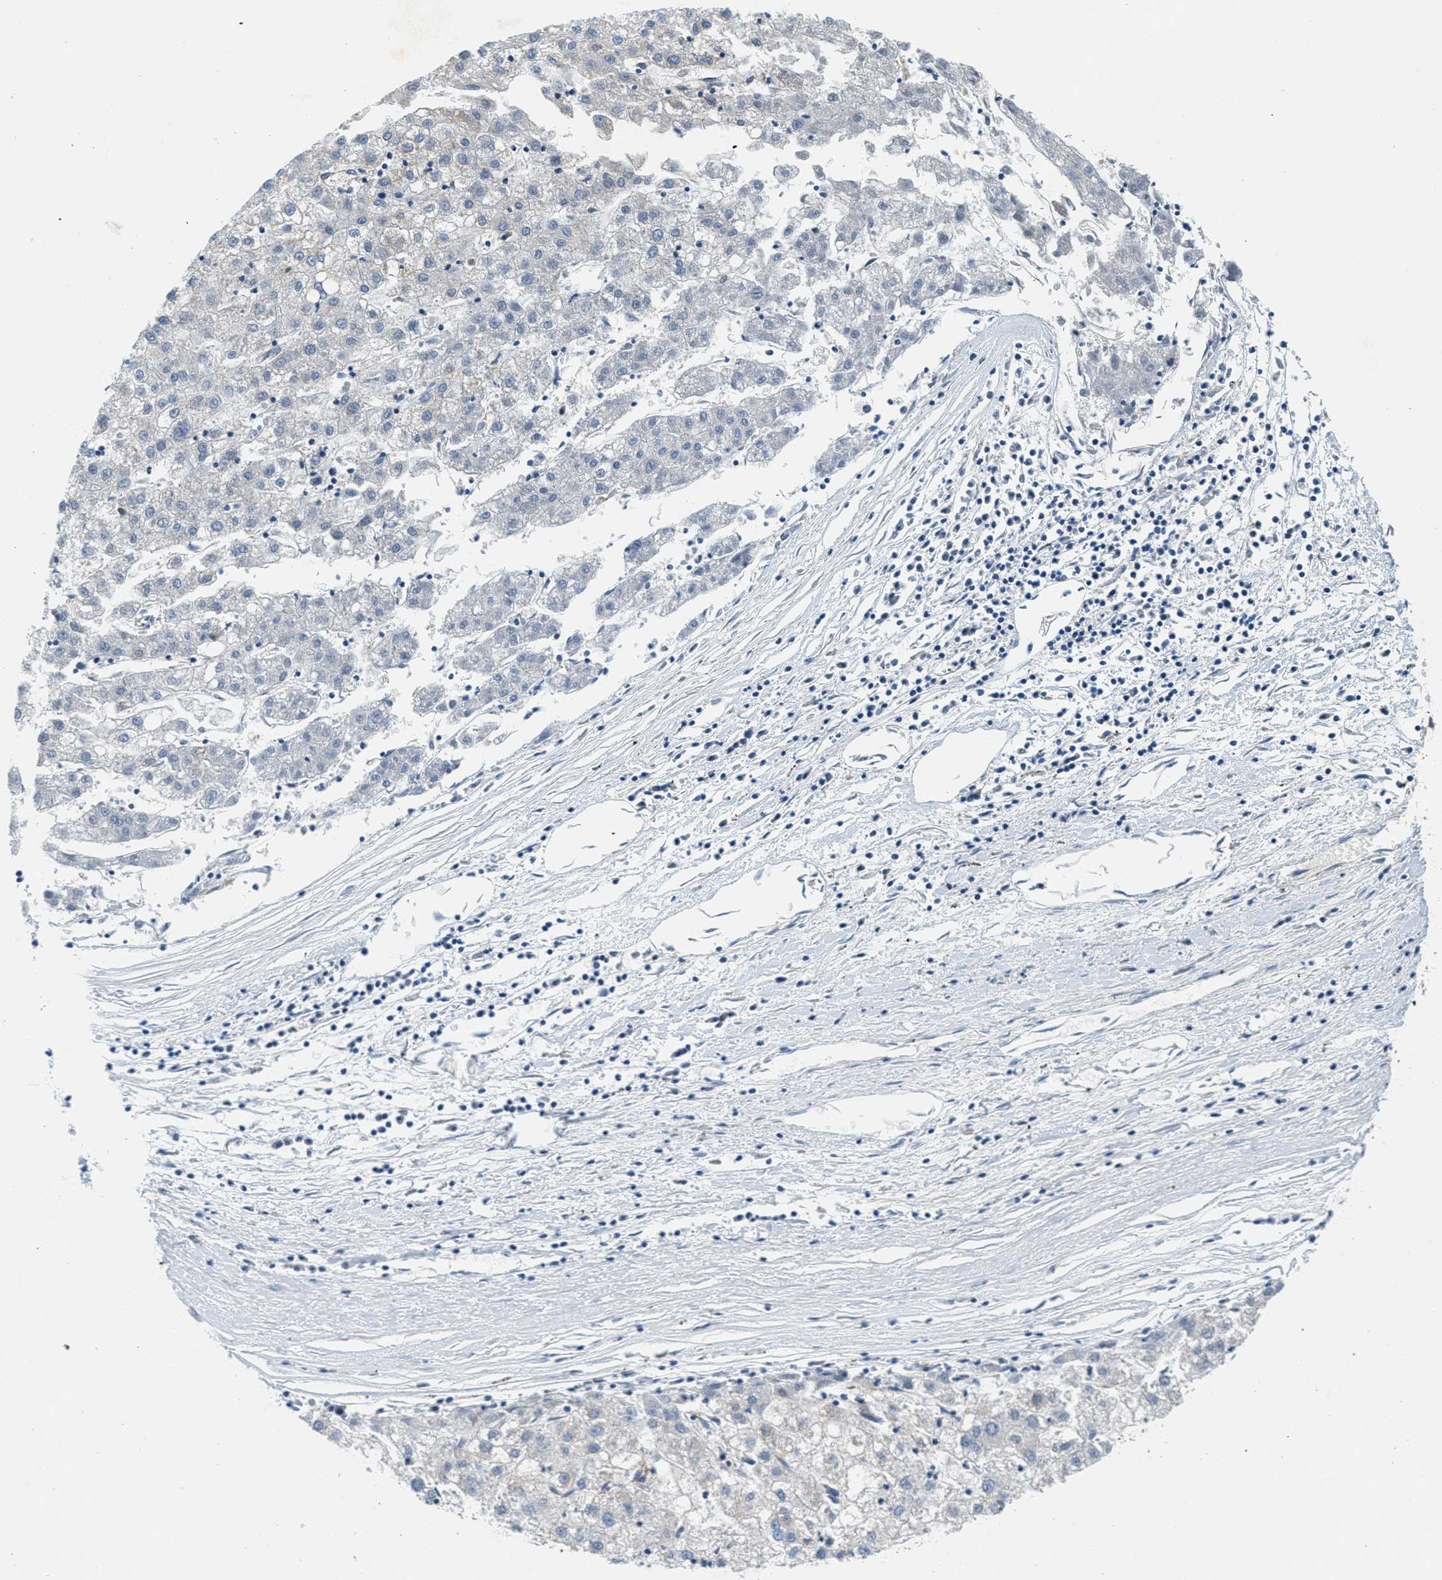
{"staining": {"intensity": "negative", "quantity": "none", "location": "none"}, "tissue": "liver cancer", "cell_type": "Tumor cells", "image_type": "cancer", "snomed": [{"axis": "morphology", "description": "Carcinoma, Hepatocellular, NOS"}, {"axis": "topography", "description": "Liver"}], "caption": "Protein analysis of liver hepatocellular carcinoma displays no significant staining in tumor cells. (DAB IHC visualized using brightfield microscopy, high magnification).", "gene": "CA4", "patient": {"sex": "male", "age": 72}}